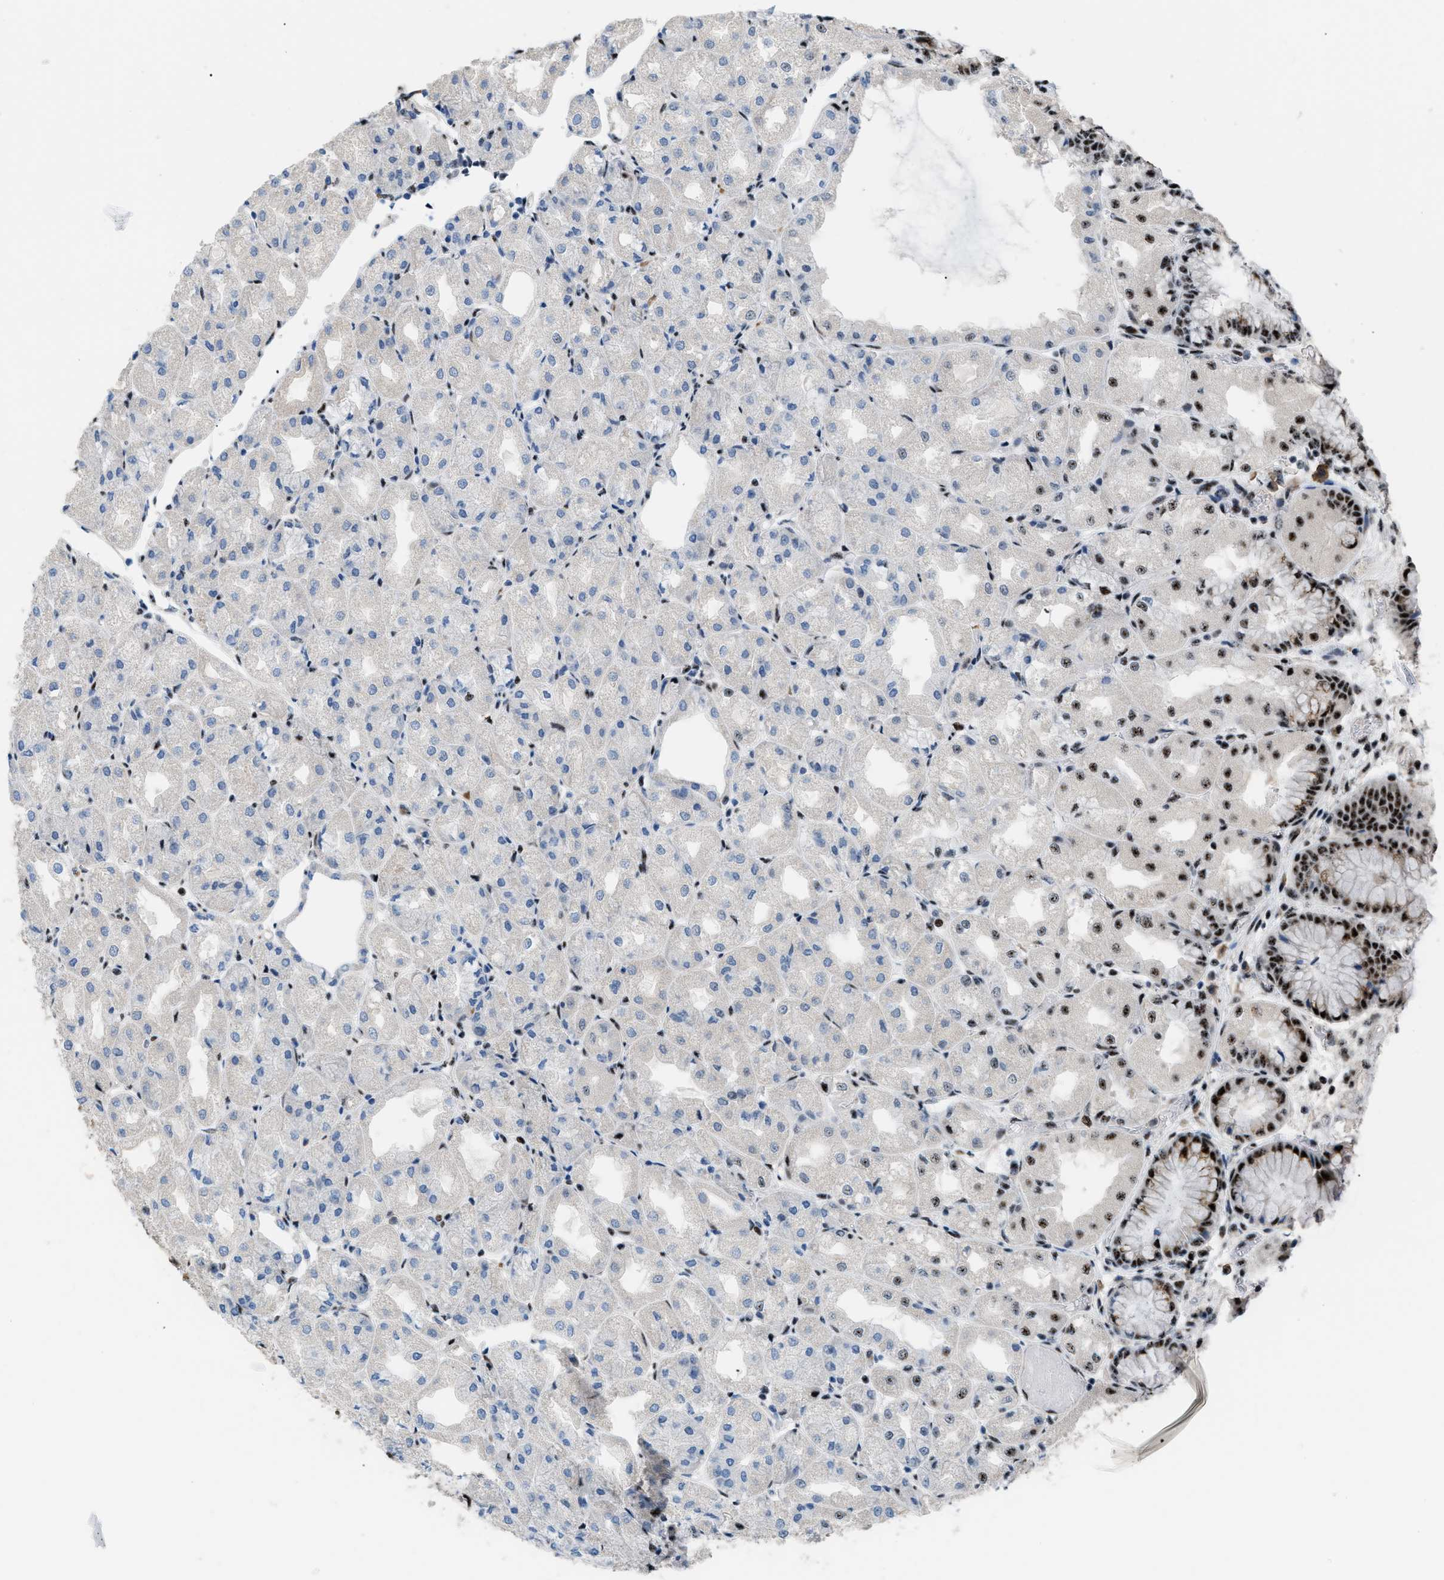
{"staining": {"intensity": "strong", "quantity": "25%-75%", "location": "nuclear"}, "tissue": "stomach", "cell_type": "Glandular cells", "image_type": "normal", "snomed": [{"axis": "morphology", "description": "Normal tissue, NOS"}, {"axis": "topography", "description": "Stomach, upper"}], "caption": "Unremarkable stomach reveals strong nuclear expression in approximately 25%-75% of glandular cells, visualized by immunohistochemistry. (Brightfield microscopy of DAB IHC at high magnification).", "gene": "CDR2", "patient": {"sex": "male", "age": 72}}